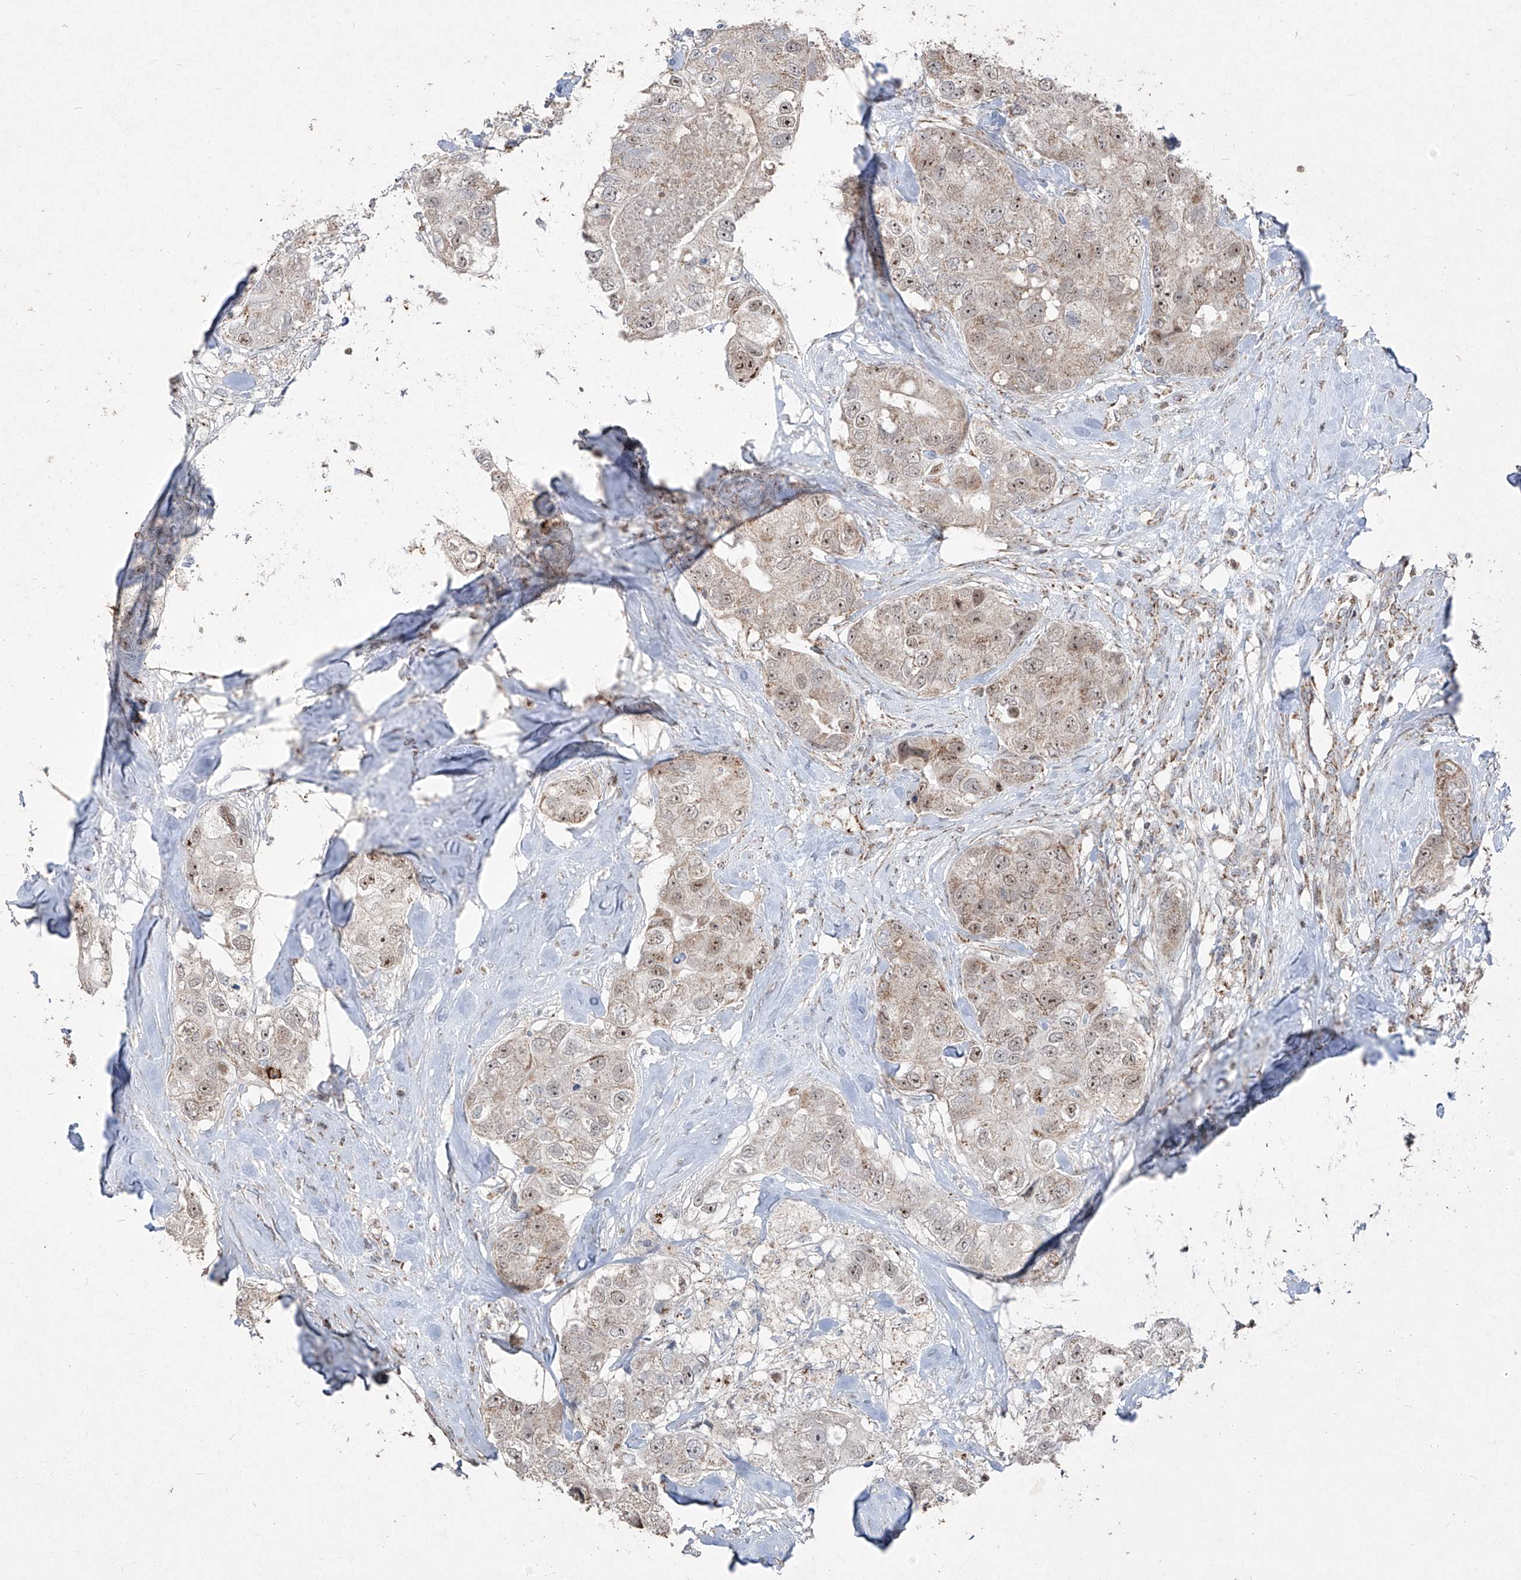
{"staining": {"intensity": "weak", "quantity": "25%-75%", "location": "cytoplasmic/membranous,nuclear"}, "tissue": "breast cancer", "cell_type": "Tumor cells", "image_type": "cancer", "snomed": [{"axis": "morphology", "description": "Duct carcinoma"}, {"axis": "topography", "description": "Breast"}], "caption": "The image demonstrates staining of breast cancer, revealing weak cytoplasmic/membranous and nuclear protein expression (brown color) within tumor cells.", "gene": "NDUFB3", "patient": {"sex": "female", "age": 62}}